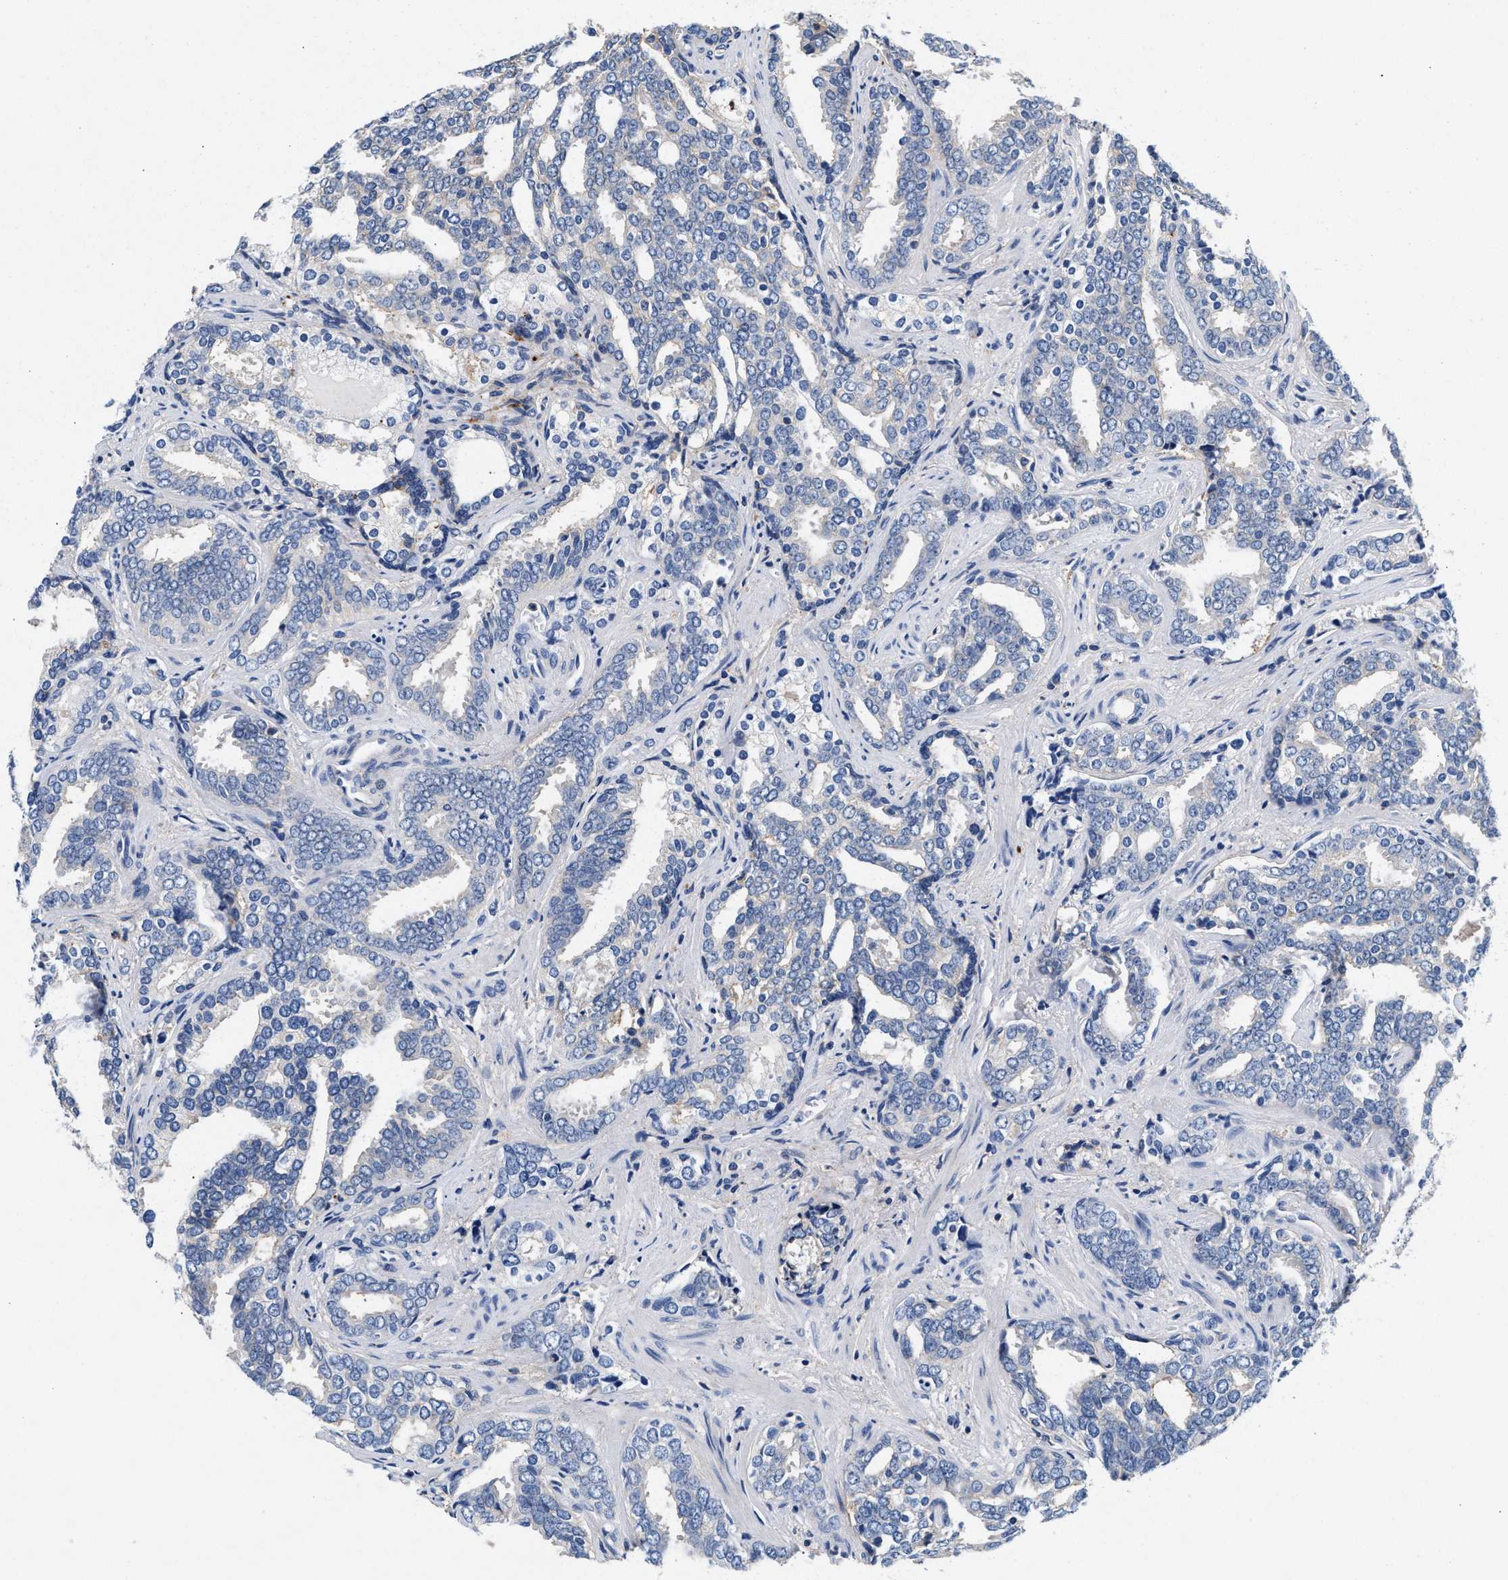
{"staining": {"intensity": "negative", "quantity": "none", "location": "none"}, "tissue": "prostate cancer", "cell_type": "Tumor cells", "image_type": "cancer", "snomed": [{"axis": "morphology", "description": "Adenocarcinoma, High grade"}, {"axis": "topography", "description": "Prostate"}], "caption": "Tumor cells are negative for brown protein staining in prostate cancer.", "gene": "GNAI3", "patient": {"sex": "male", "age": 67}}